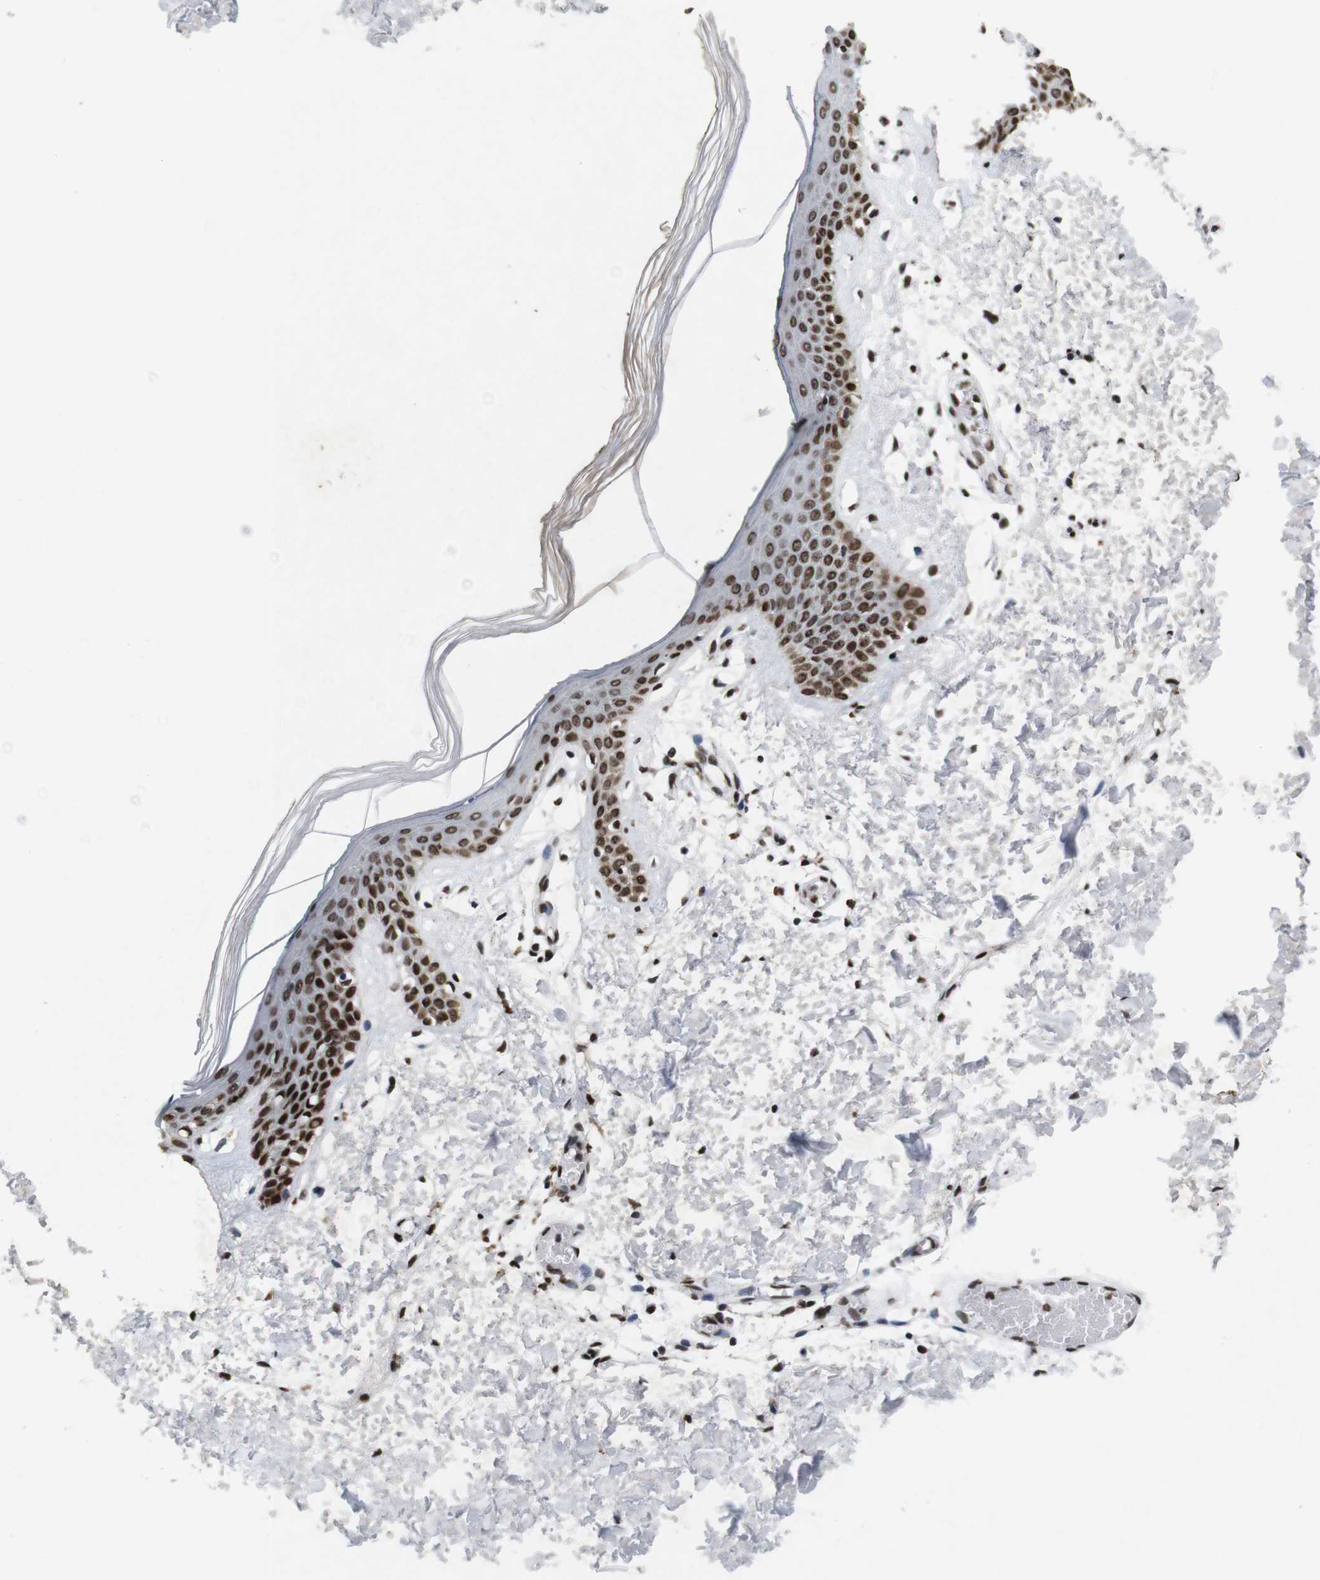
{"staining": {"intensity": "strong", "quantity": ">75%", "location": "nuclear"}, "tissue": "skin", "cell_type": "Fibroblasts", "image_type": "normal", "snomed": [{"axis": "morphology", "description": "Normal tissue, NOS"}, {"axis": "topography", "description": "Skin"}], "caption": "Skin stained with immunohistochemistry (IHC) shows strong nuclear expression in approximately >75% of fibroblasts.", "gene": "MAGEH1", "patient": {"sex": "male", "age": 53}}